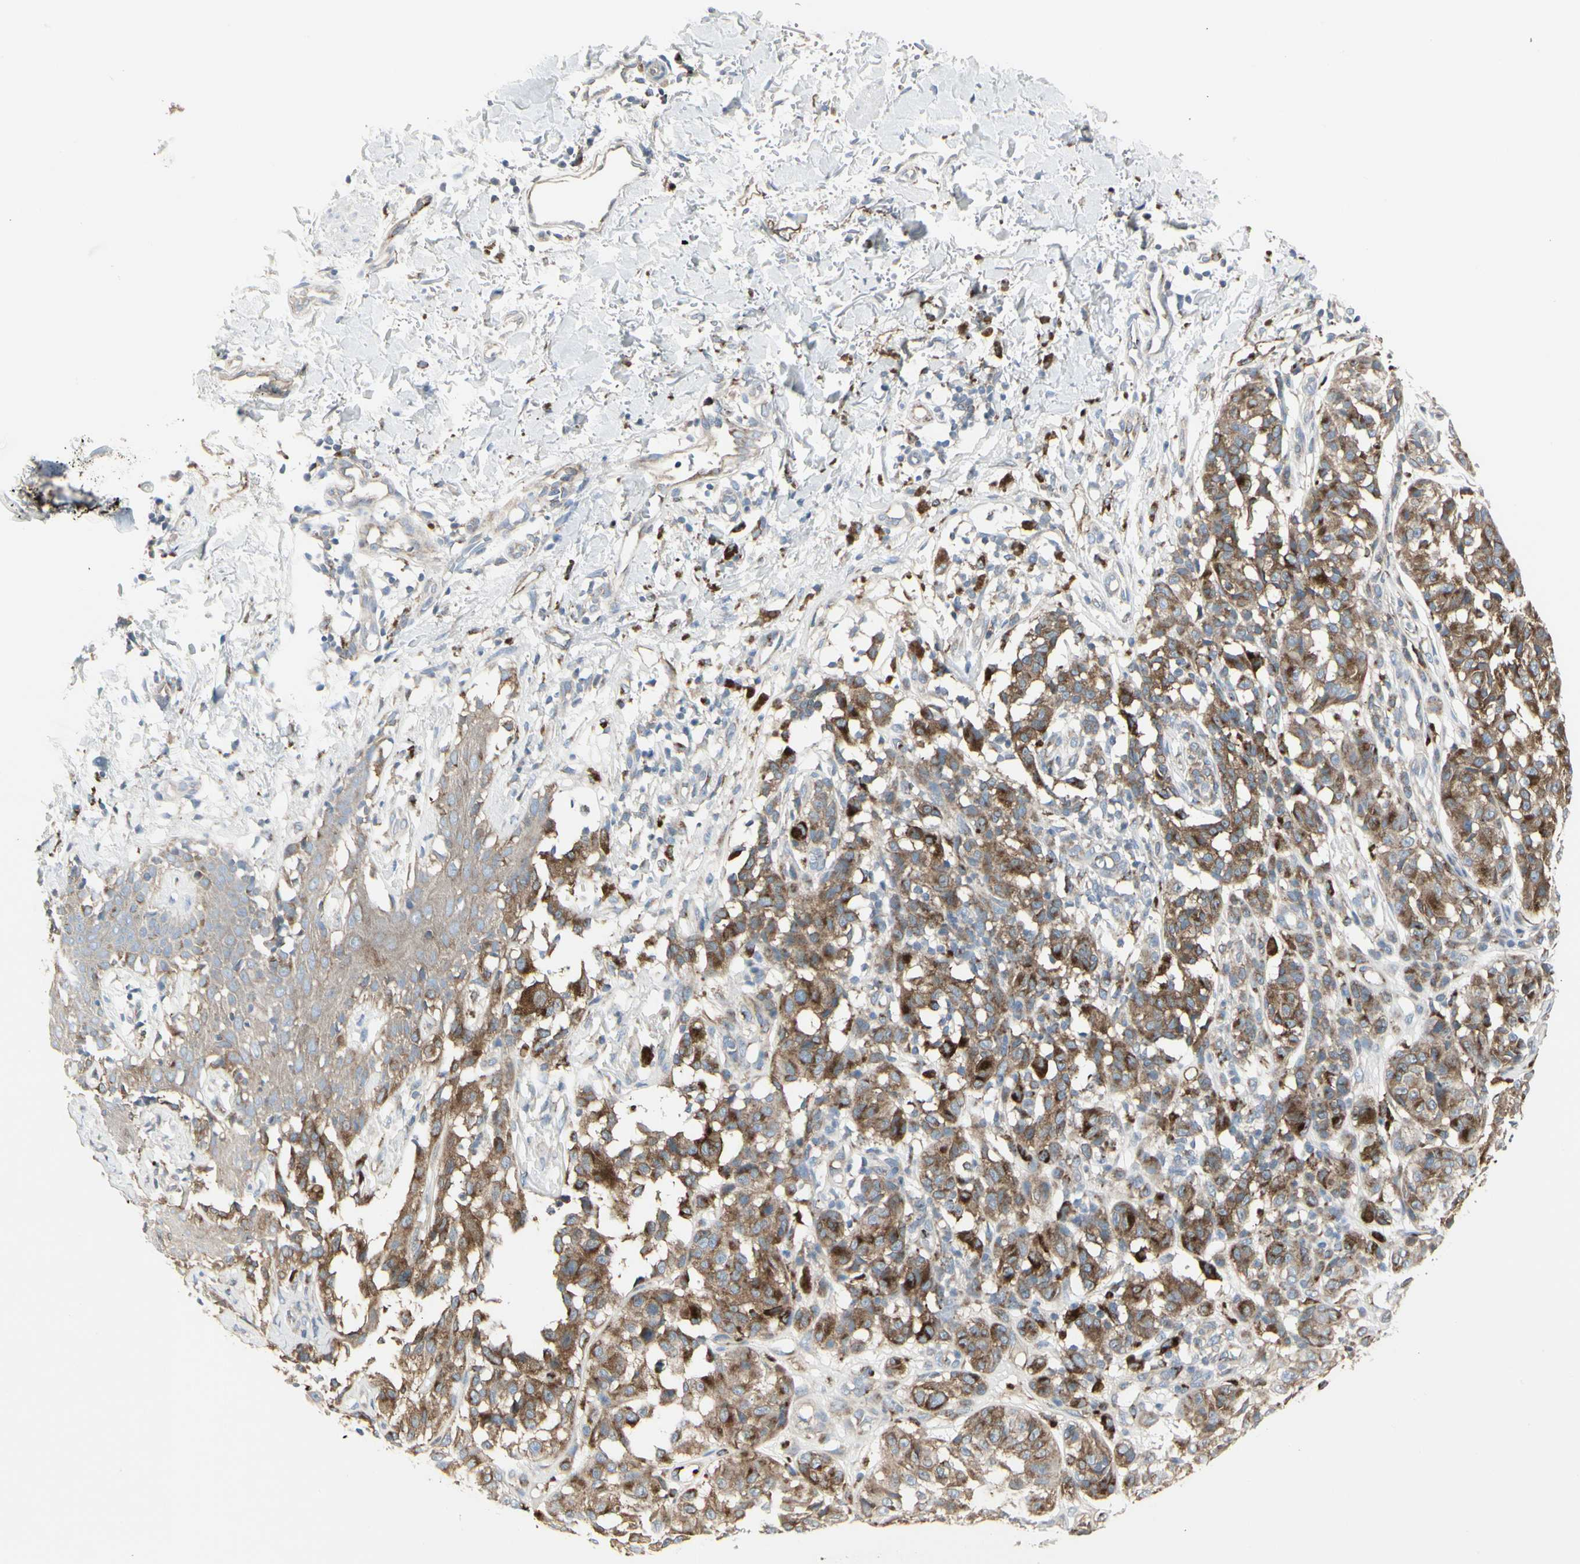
{"staining": {"intensity": "moderate", "quantity": ">75%", "location": "cytoplasmic/membranous"}, "tissue": "melanoma", "cell_type": "Tumor cells", "image_type": "cancer", "snomed": [{"axis": "morphology", "description": "Malignant melanoma, NOS"}, {"axis": "topography", "description": "Skin"}], "caption": "This micrograph exhibits immunohistochemistry (IHC) staining of human melanoma, with medium moderate cytoplasmic/membranous staining in approximately >75% of tumor cells.", "gene": "ATP6V1B2", "patient": {"sex": "female", "age": 46}}